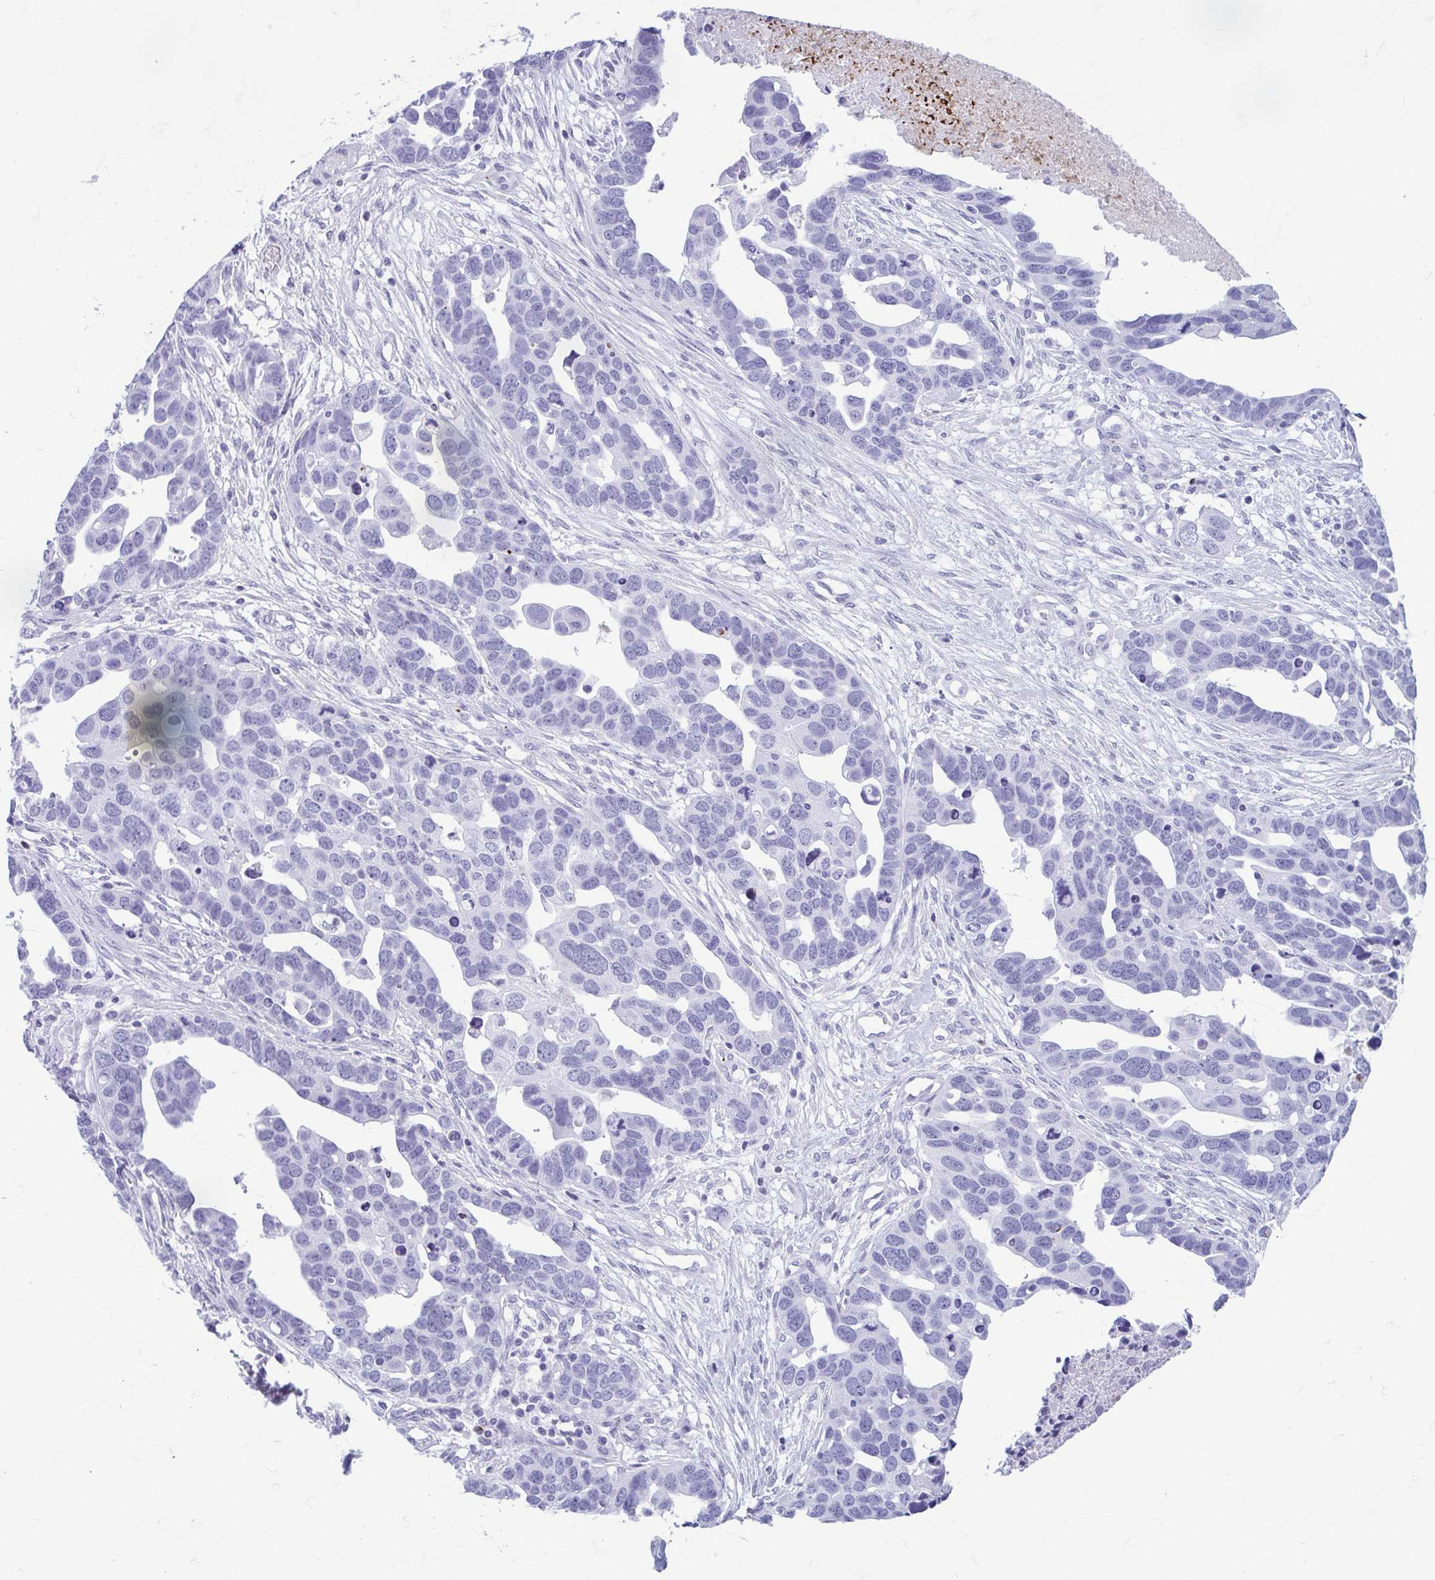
{"staining": {"intensity": "negative", "quantity": "none", "location": "none"}, "tissue": "ovarian cancer", "cell_type": "Tumor cells", "image_type": "cancer", "snomed": [{"axis": "morphology", "description": "Cystadenocarcinoma, serous, NOS"}, {"axis": "topography", "description": "Ovary"}], "caption": "Immunohistochemistry (IHC) histopathology image of human ovarian serous cystadenocarcinoma stained for a protein (brown), which exhibits no staining in tumor cells. Nuclei are stained in blue.", "gene": "TCEAL3", "patient": {"sex": "female", "age": 54}}